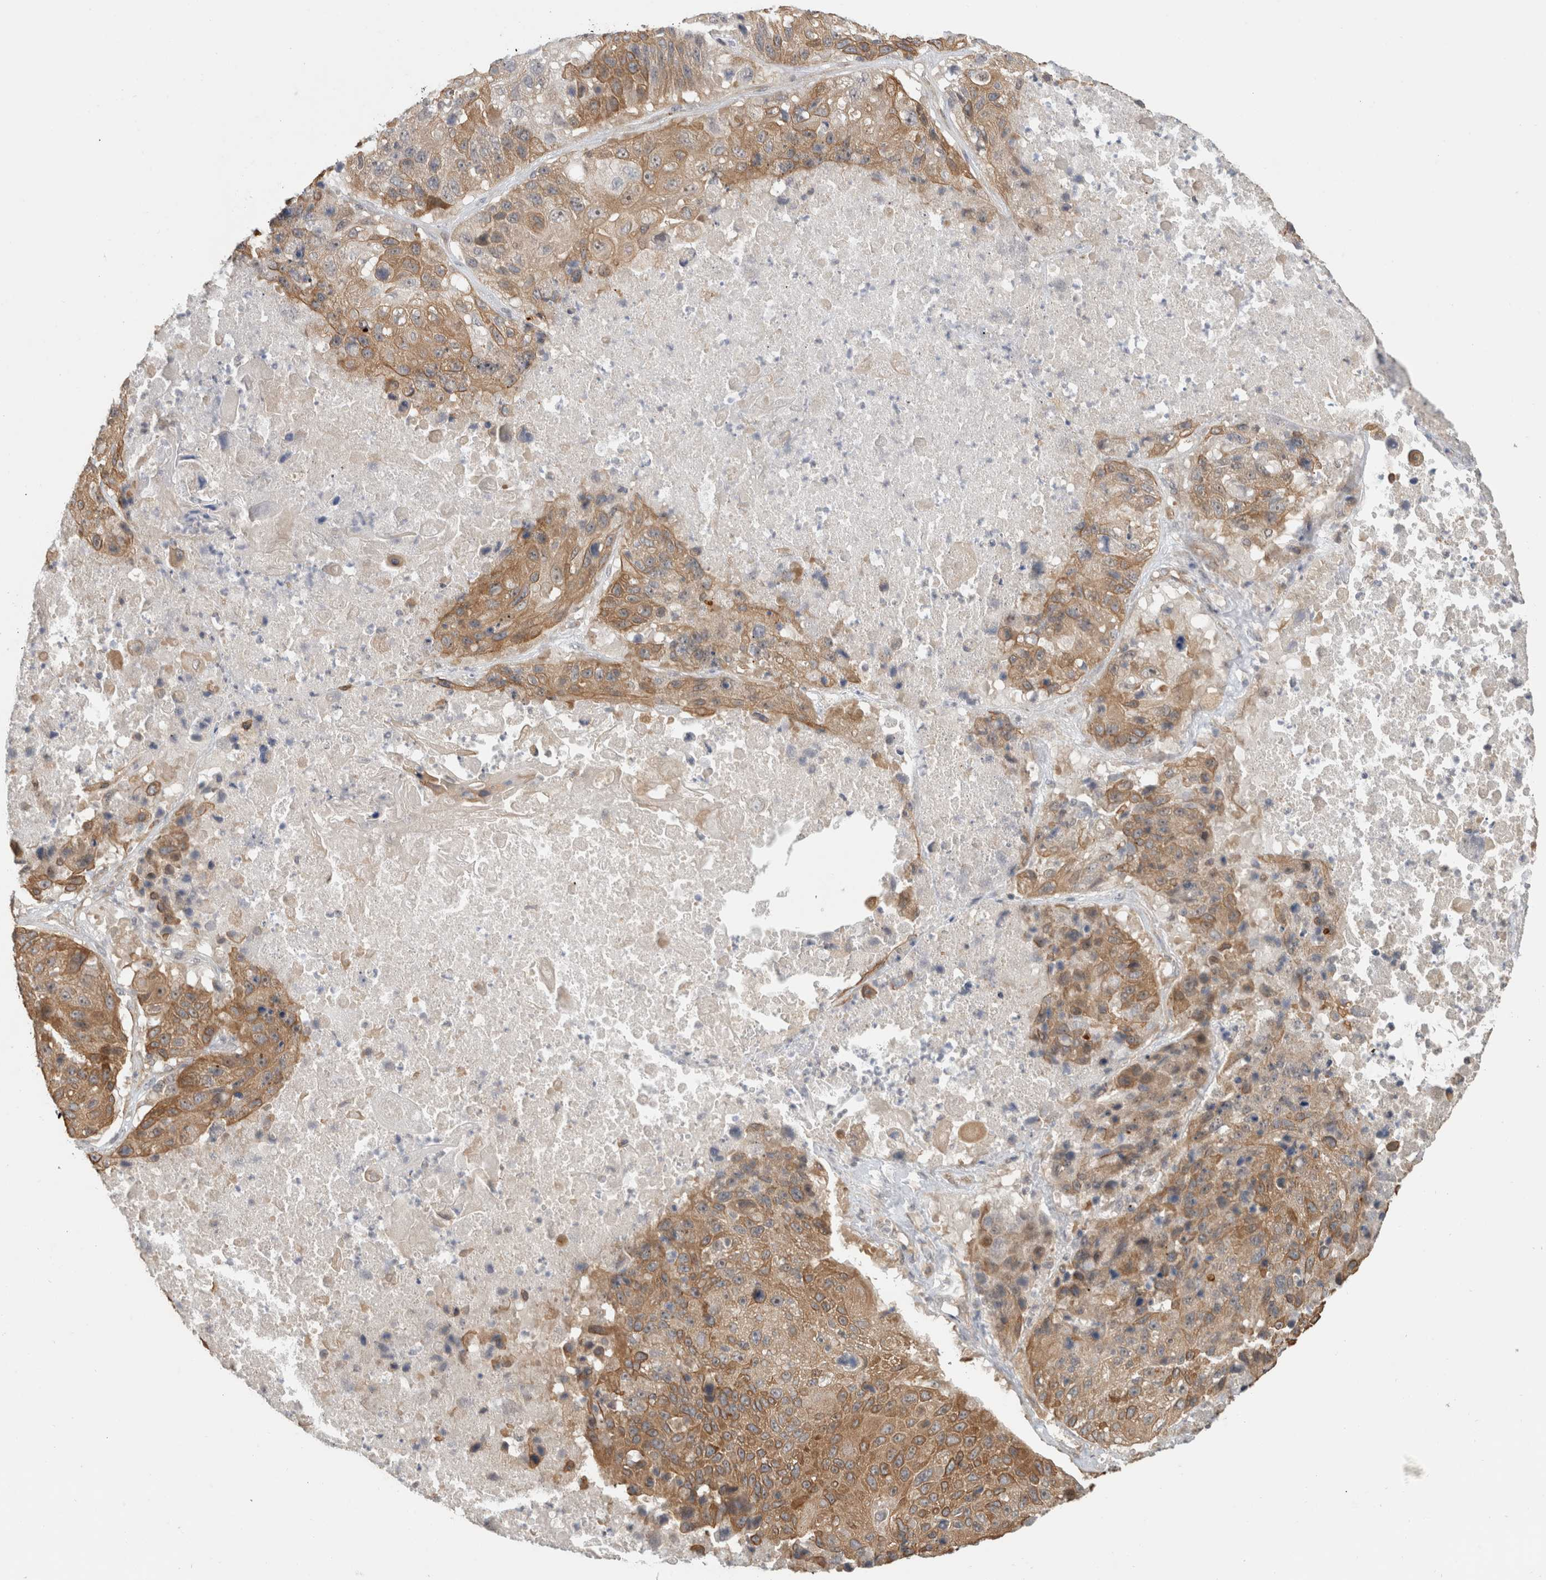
{"staining": {"intensity": "moderate", "quantity": ">75%", "location": "cytoplasmic/membranous"}, "tissue": "lung cancer", "cell_type": "Tumor cells", "image_type": "cancer", "snomed": [{"axis": "morphology", "description": "Squamous cell carcinoma, NOS"}, {"axis": "topography", "description": "Lung"}], "caption": "Brown immunohistochemical staining in lung cancer (squamous cell carcinoma) displays moderate cytoplasmic/membranous positivity in approximately >75% of tumor cells.", "gene": "PUM1", "patient": {"sex": "male", "age": 61}}